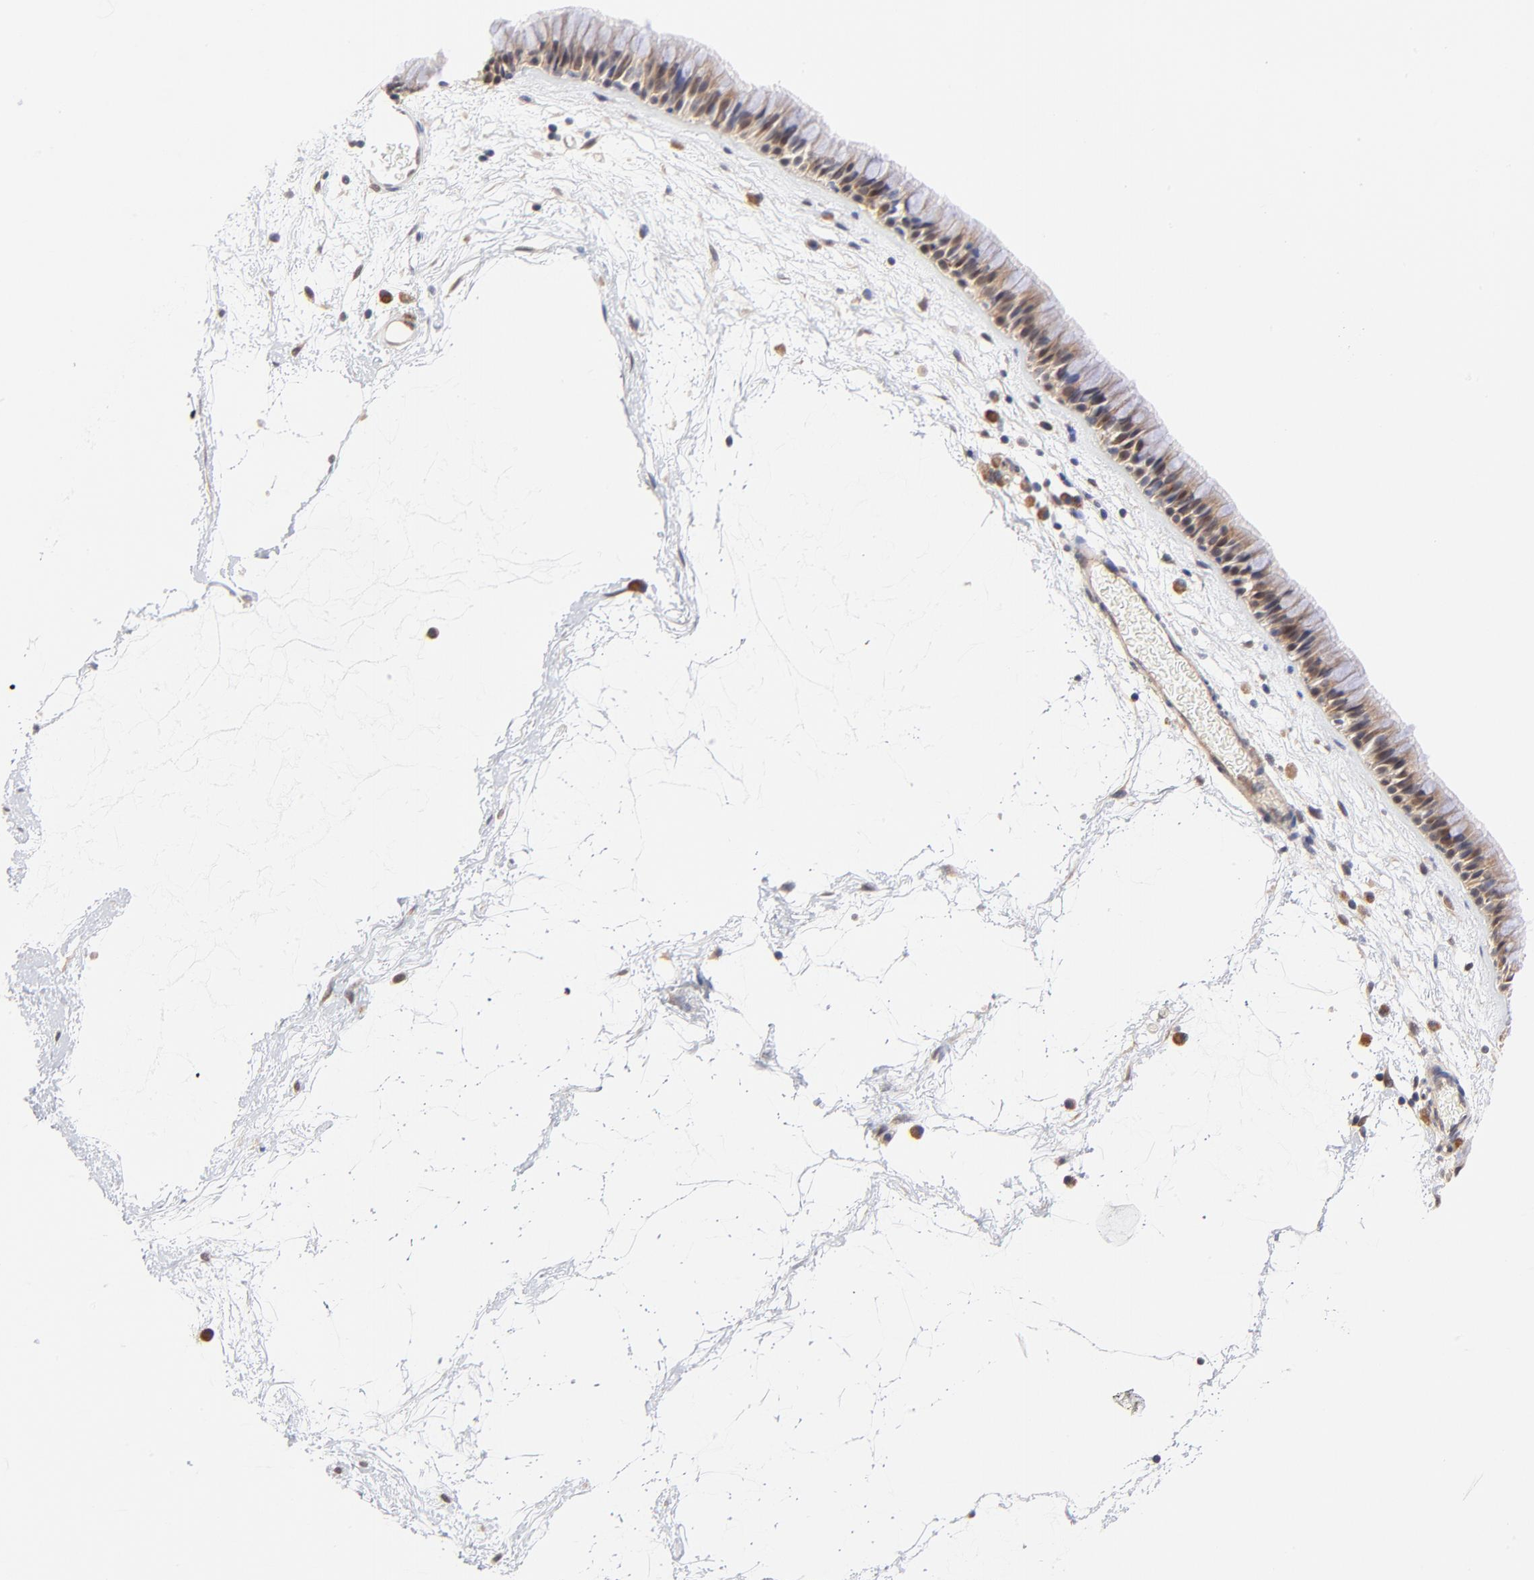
{"staining": {"intensity": "moderate", "quantity": ">75%", "location": "cytoplasmic/membranous,nuclear"}, "tissue": "nasopharynx", "cell_type": "Respiratory epithelial cells", "image_type": "normal", "snomed": [{"axis": "morphology", "description": "Normal tissue, NOS"}, {"axis": "morphology", "description": "Inflammation, NOS"}, {"axis": "topography", "description": "Nasopharynx"}], "caption": "Immunohistochemical staining of unremarkable nasopharynx demonstrates moderate cytoplasmic/membranous,nuclear protein staining in about >75% of respiratory epithelial cells.", "gene": "TXNL1", "patient": {"sex": "male", "age": 48}}